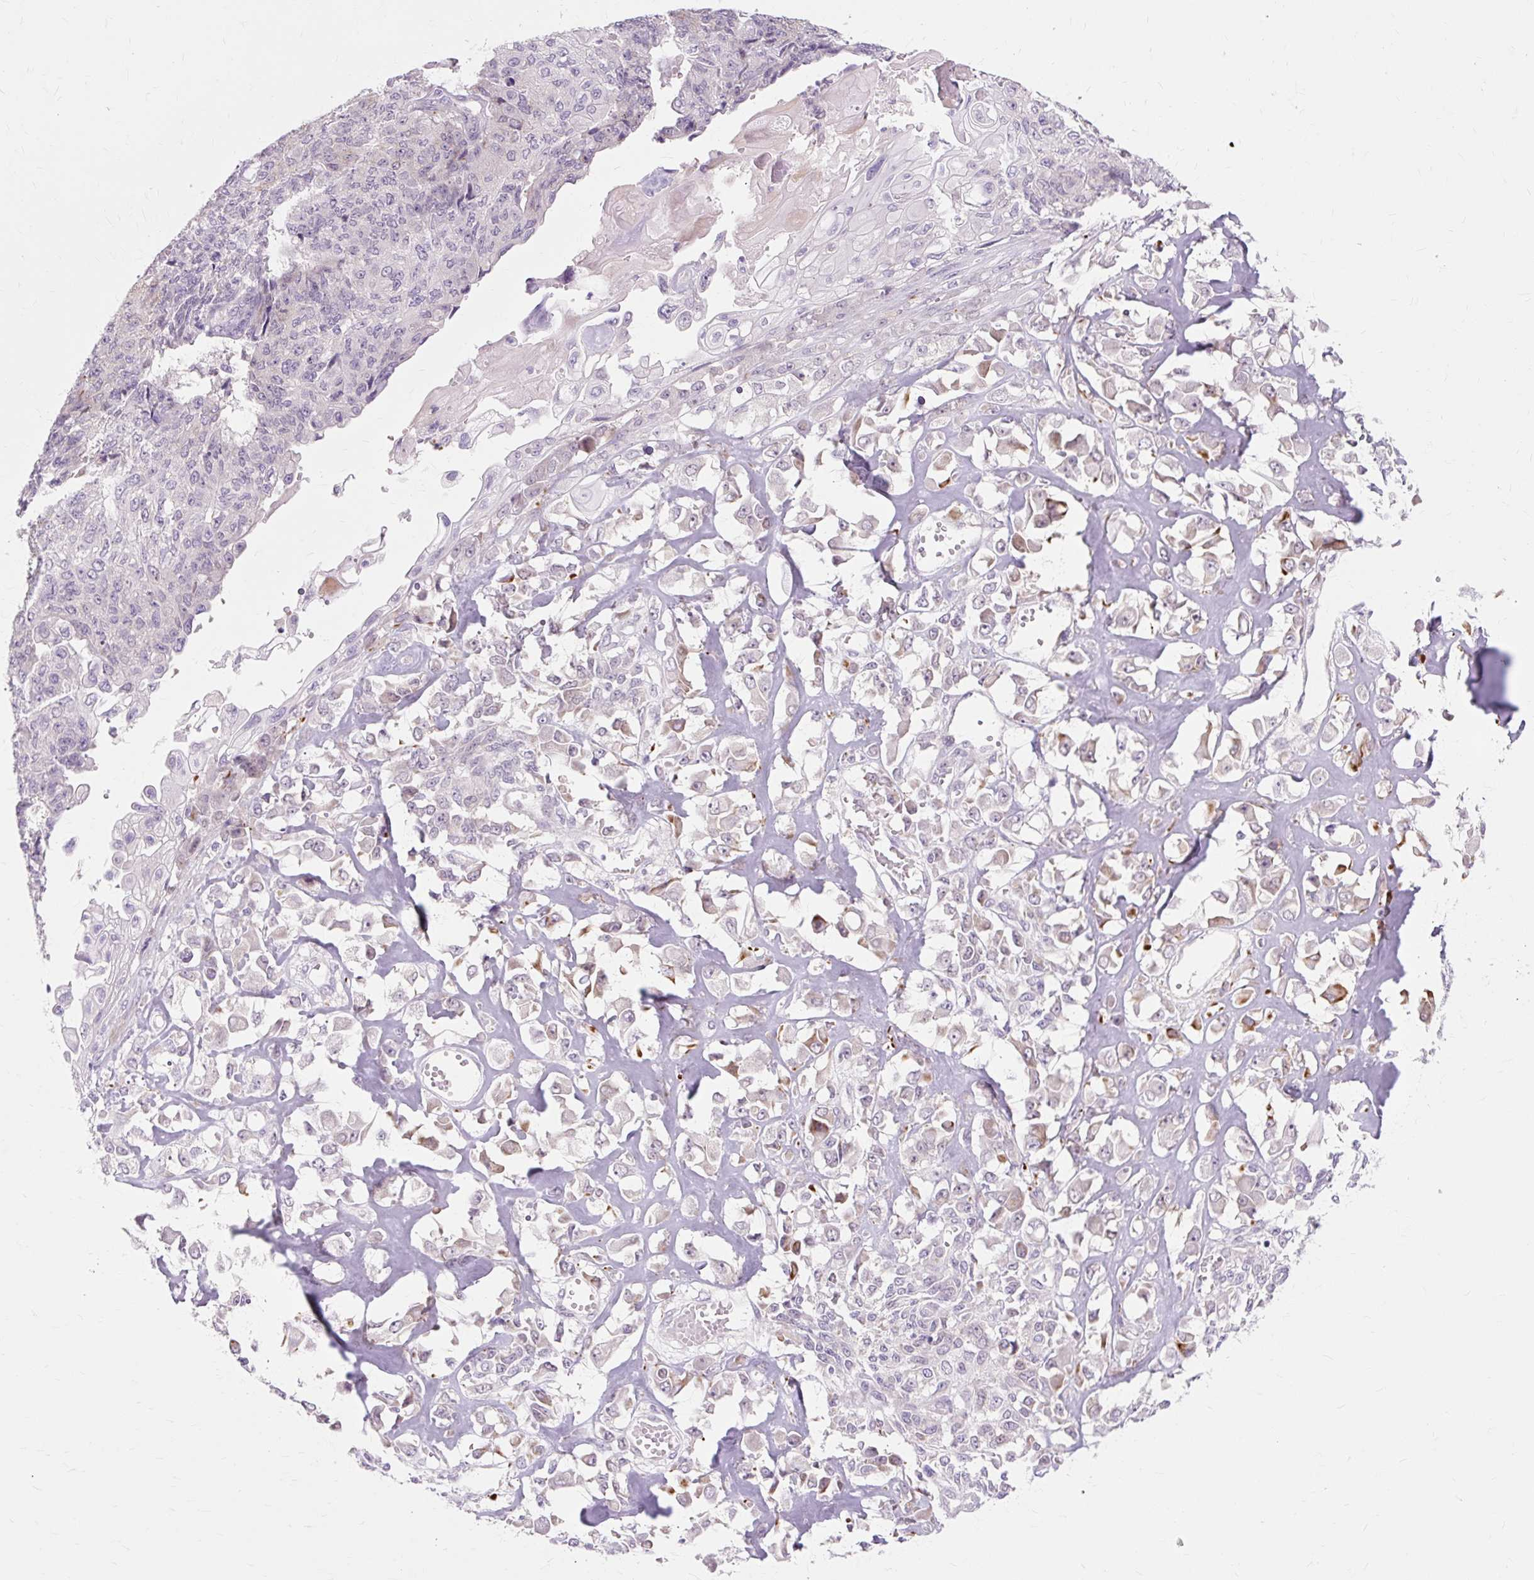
{"staining": {"intensity": "negative", "quantity": "none", "location": "none"}, "tissue": "endometrial cancer", "cell_type": "Tumor cells", "image_type": "cancer", "snomed": [{"axis": "morphology", "description": "Adenocarcinoma, NOS"}, {"axis": "topography", "description": "Endometrium"}], "caption": "Immunohistochemical staining of endometrial cancer (adenocarcinoma) exhibits no significant expression in tumor cells.", "gene": "ZNF35", "patient": {"sex": "female", "age": 32}}